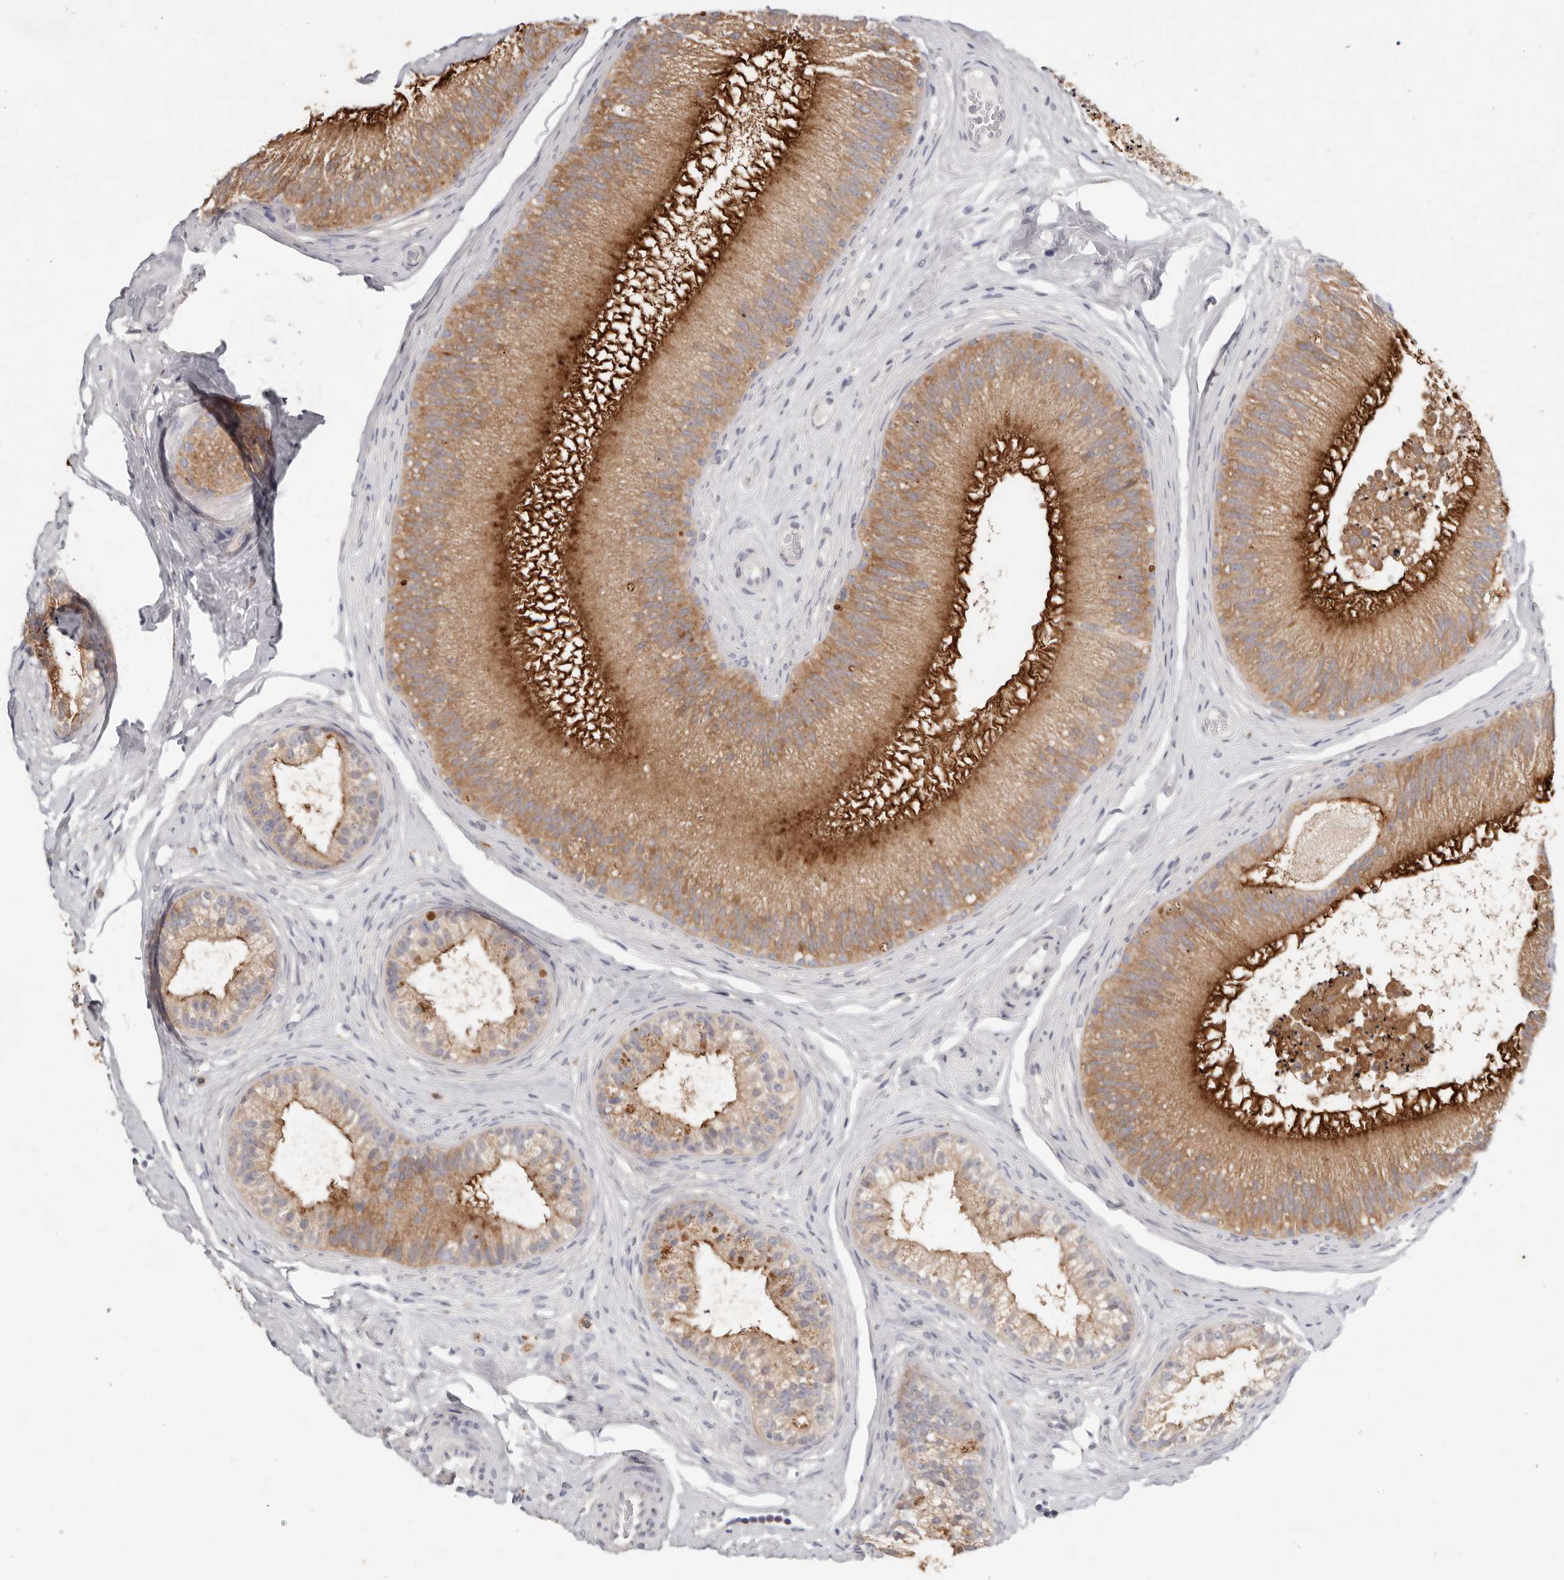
{"staining": {"intensity": "moderate", "quantity": ">75%", "location": "cytoplasmic/membranous"}, "tissue": "epididymis", "cell_type": "Glandular cells", "image_type": "normal", "snomed": [{"axis": "morphology", "description": "Normal tissue, NOS"}, {"axis": "topography", "description": "Epididymis"}], "caption": "Moderate cytoplasmic/membranous positivity is identified in about >75% of glandular cells in benign epididymis. (DAB = brown stain, brightfield microscopy at high magnification).", "gene": "WDR77", "patient": {"sex": "male", "age": 45}}